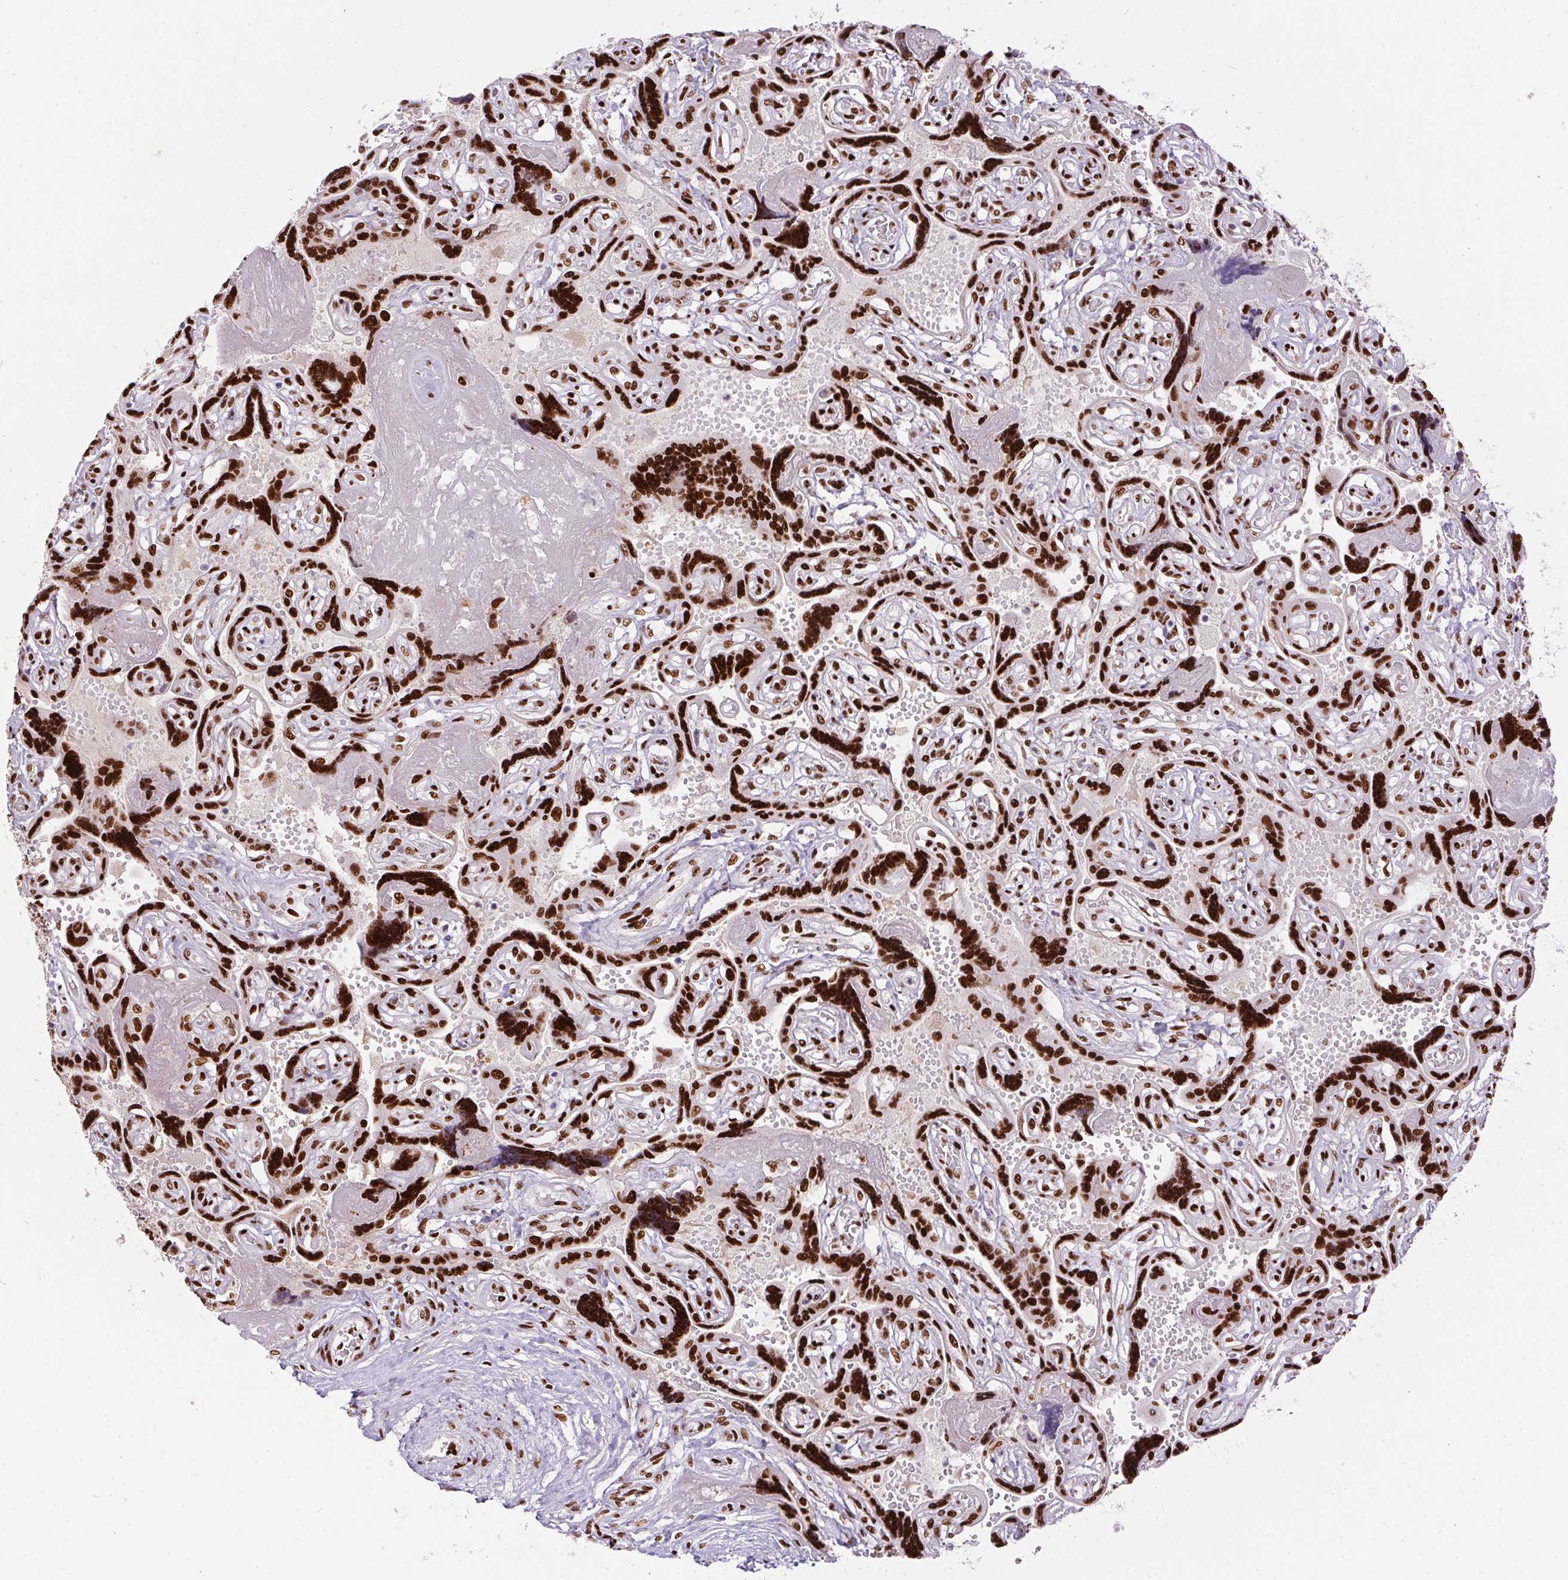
{"staining": {"intensity": "strong", "quantity": ">75%", "location": "nuclear"}, "tissue": "placenta", "cell_type": "Decidual cells", "image_type": "normal", "snomed": [{"axis": "morphology", "description": "Normal tissue, NOS"}, {"axis": "topography", "description": "Placenta"}], "caption": "Brown immunohistochemical staining in unremarkable human placenta displays strong nuclear positivity in approximately >75% of decidual cells. The staining was performed using DAB (3,3'-diaminobenzidine), with brown indicating positive protein expression. Nuclei are stained blue with hematoxylin.", "gene": "PAGE3", "patient": {"sex": "female", "age": 32}}